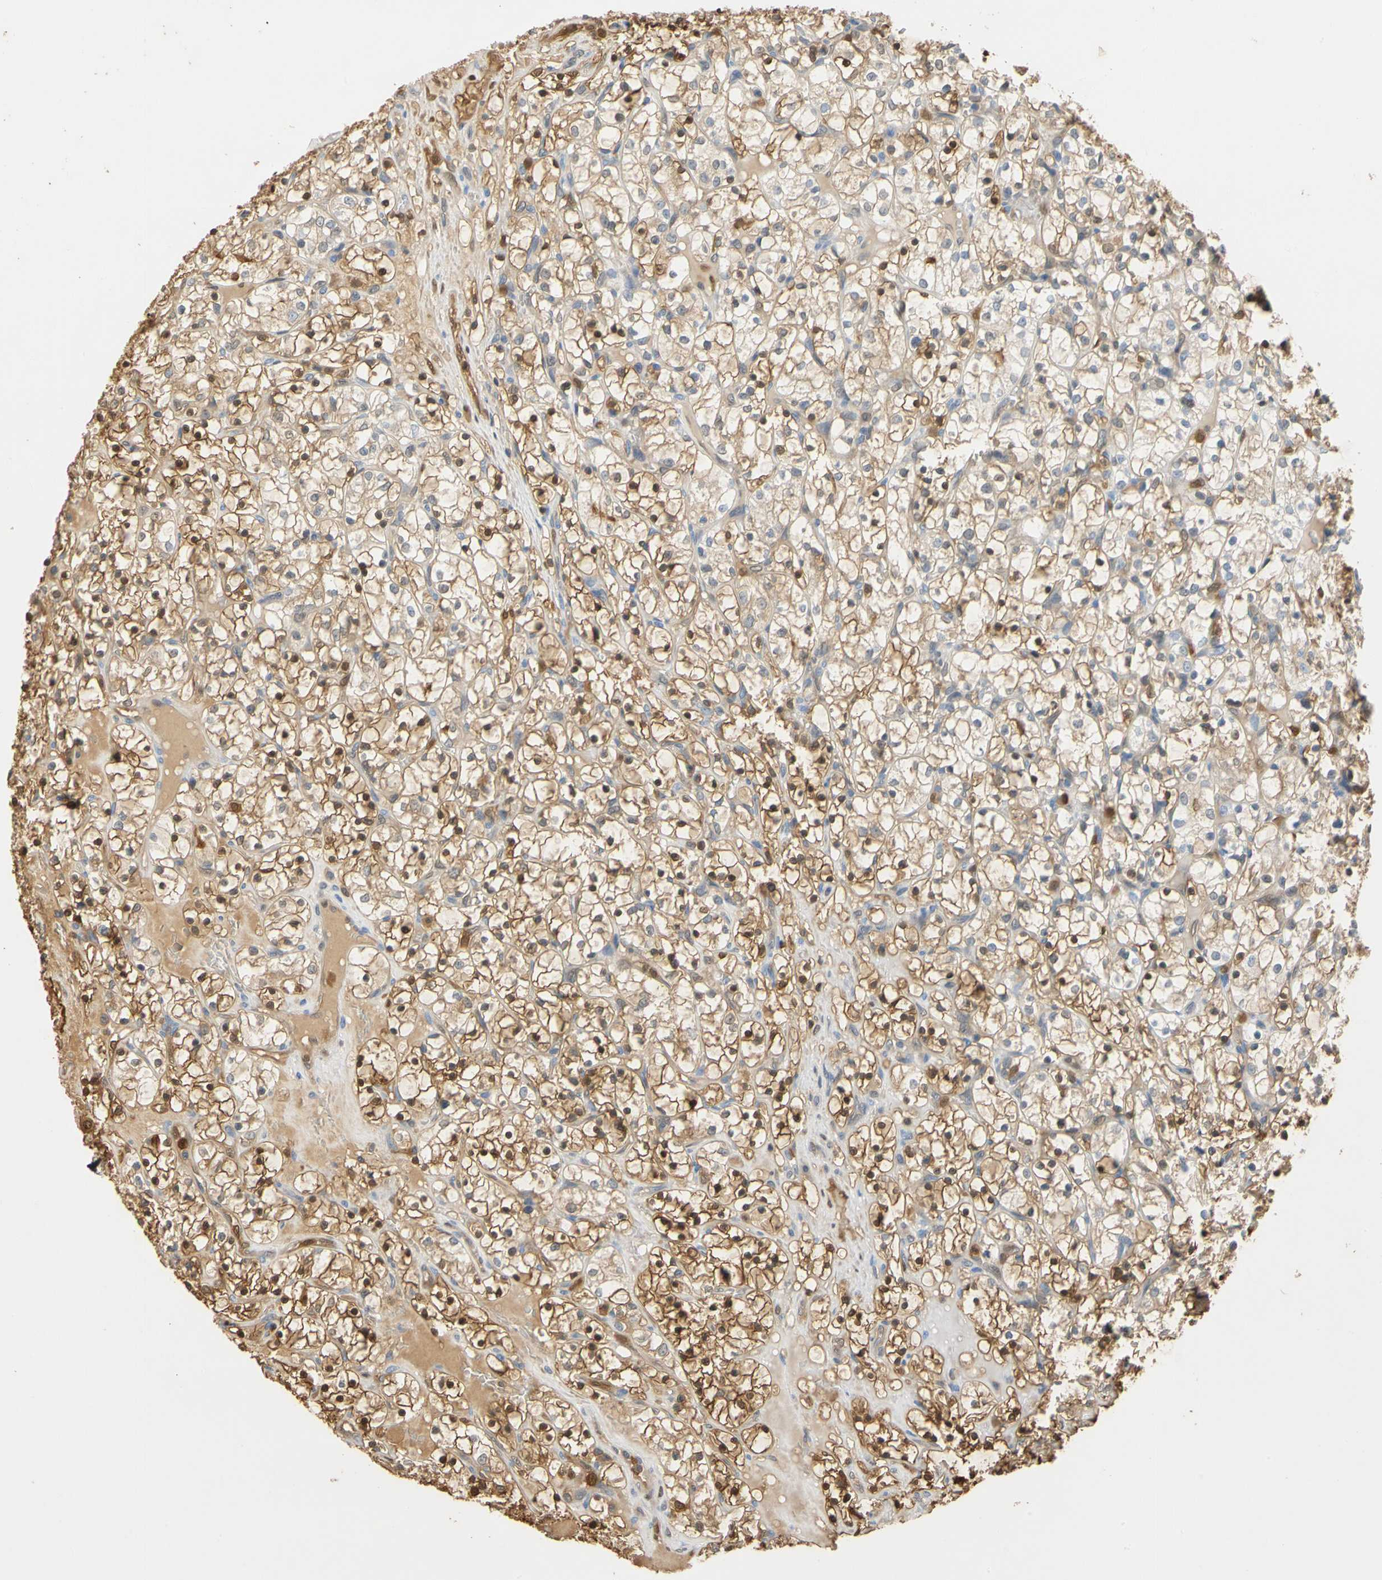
{"staining": {"intensity": "moderate", "quantity": "25%-75%", "location": "cytoplasmic/membranous,nuclear"}, "tissue": "renal cancer", "cell_type": "Tumor cells", "image_type": "cancer", "snomed": [{"axis": "morphology", "description": "Adenocarcinoma, NOS"}, {"axis": "topography", "description": "Kidney"}], "caption": "There is medium levels of moderate cytoplasmic/membranous and nuclear staining in tumor cells of adenocarcinoma (renal), as demonstrated by immunohistochemical staining (brown color).", "gene": "S100A6", "patient": {"sex": "female", "age": 69}}